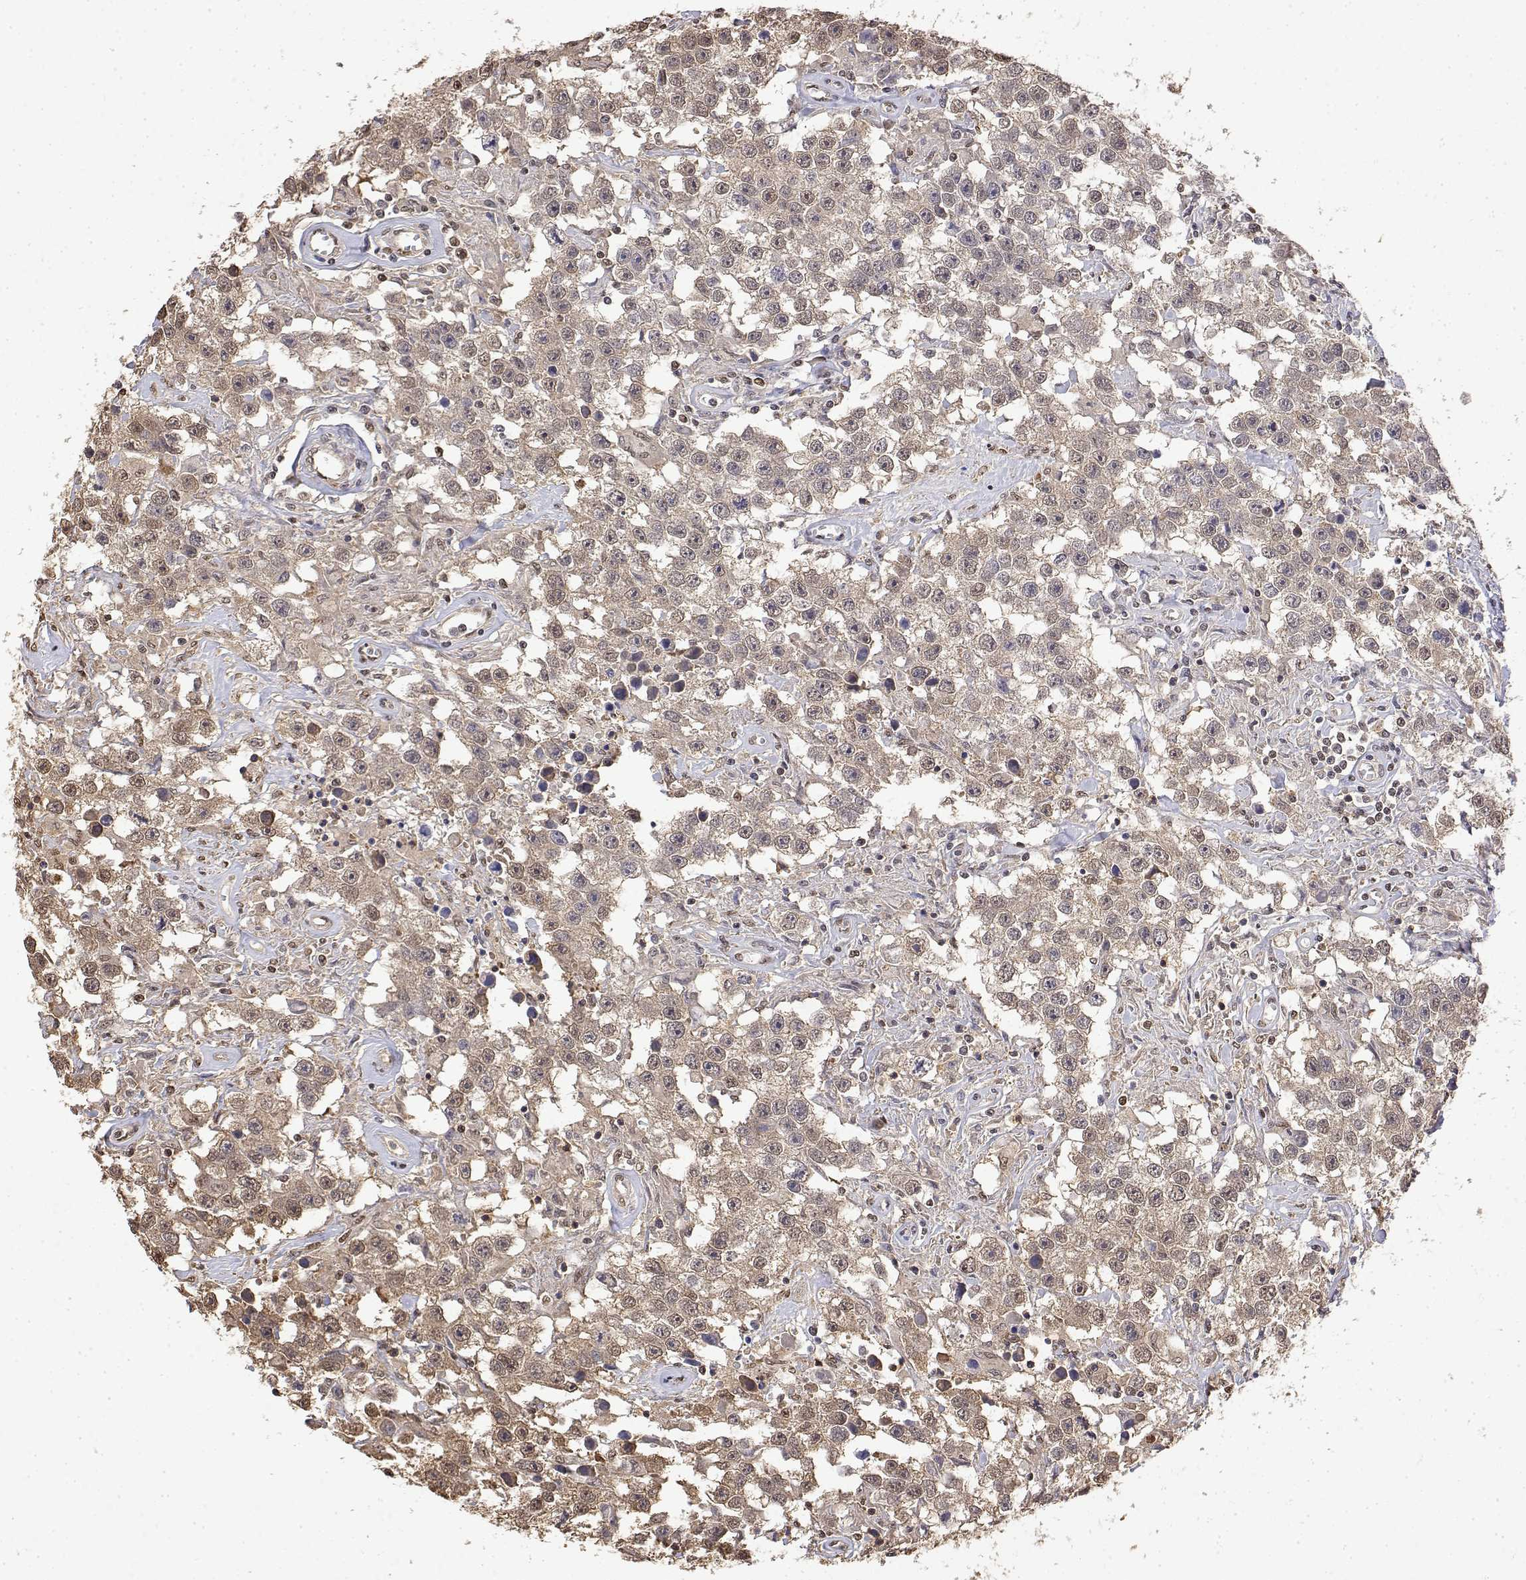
{"staining": {"intensity": "weak", "quantity": ">75%", "location": "cytoplasmic/membranous,nuclear"}, "tissue": "testis cancer", "cell_type": "Tumor cells", "image_type": "cancer", "snomed": [{"axis": "morphology", "description": "Seminoma, NOS"}, {"axis": "topography", "description": "Testis"}], "caption": "Human testis cancer (seminoma) stained for a protein (brown) displays weak cytoplasmic/membranous and nuclear positive expression in approximately >75% of tumor cells.", "gene": "TPI1", "patient": {"sex": "male", "age": 43}}